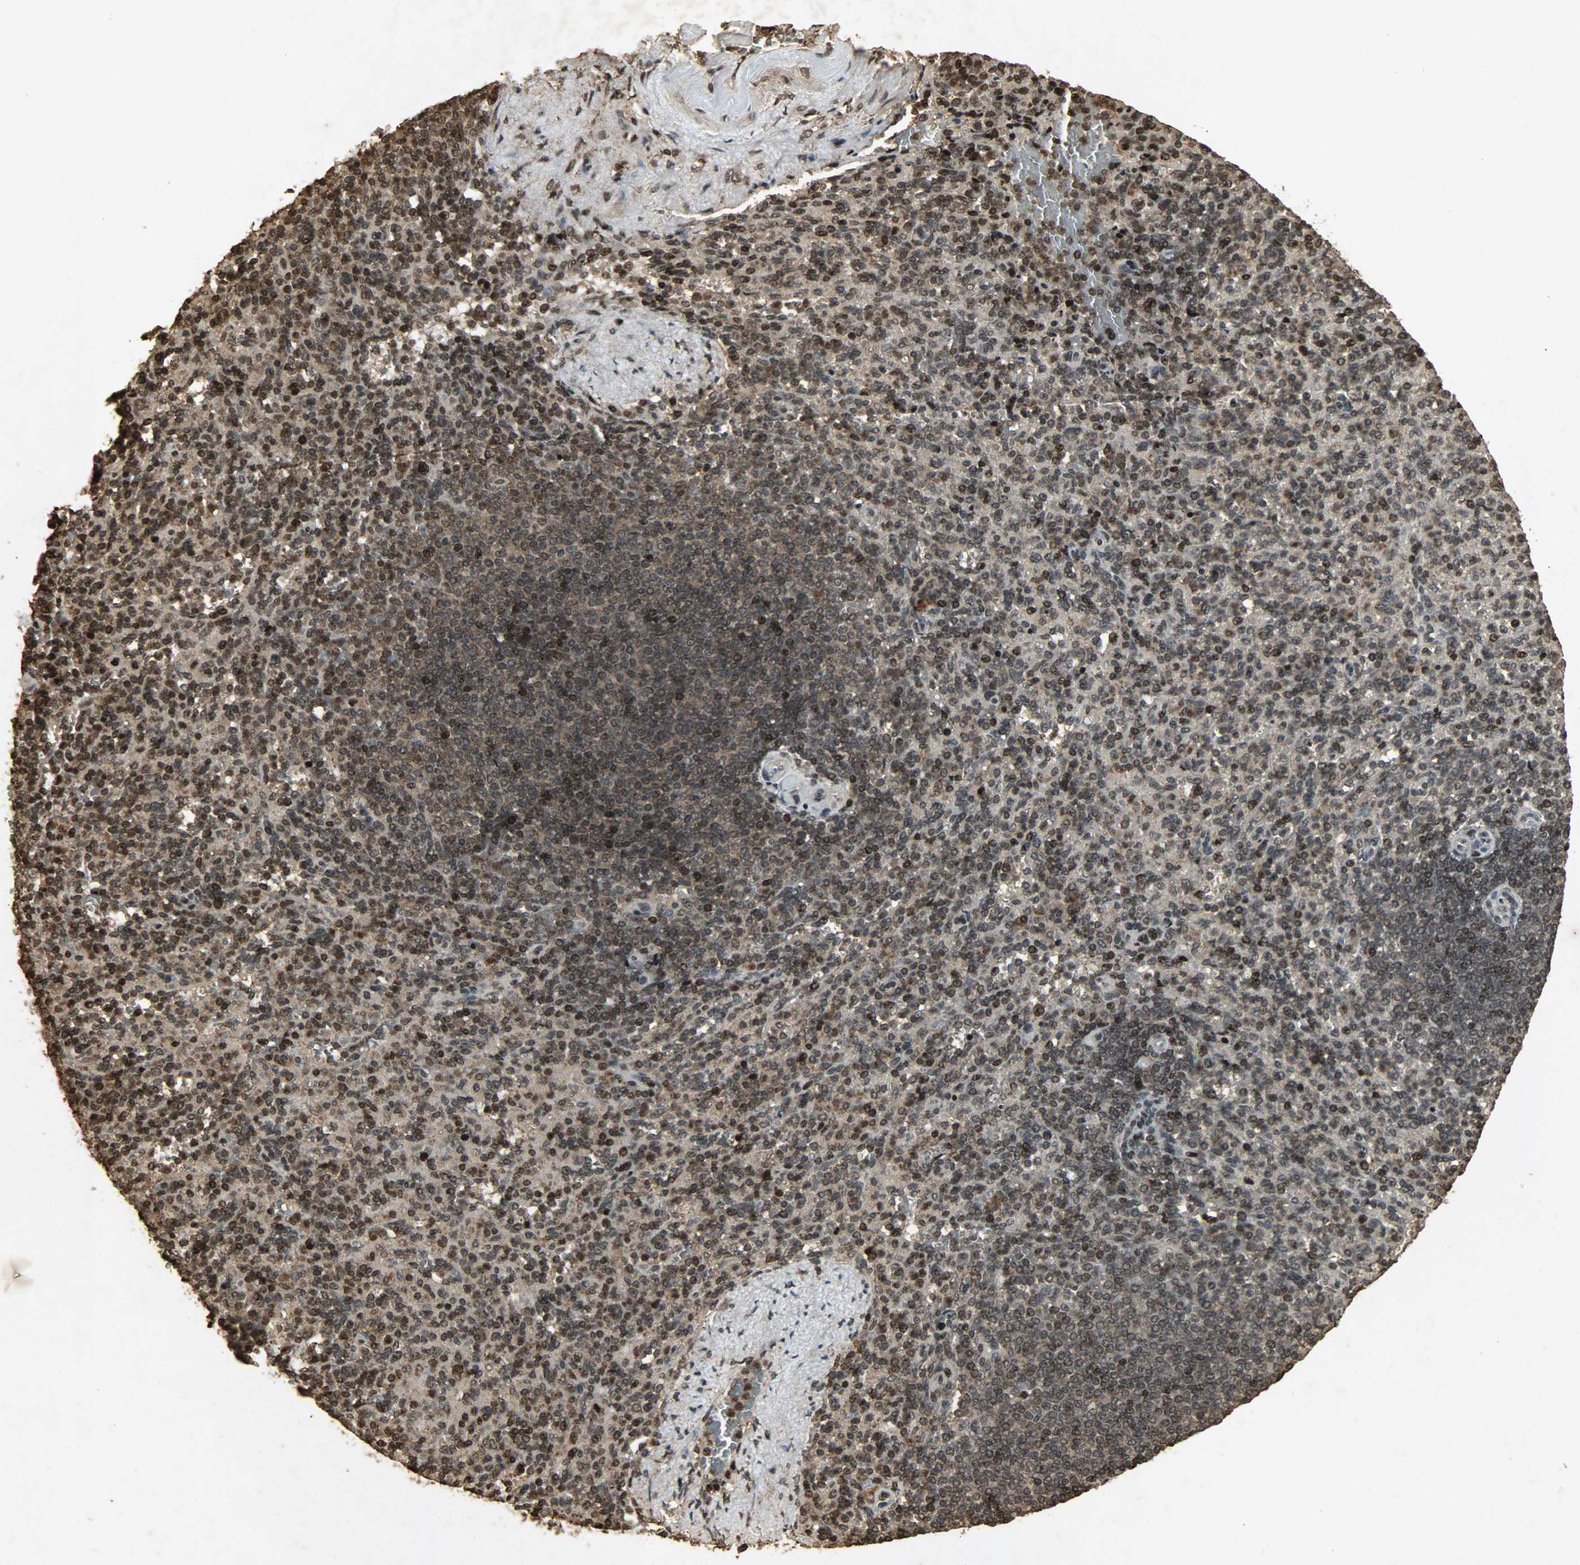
{"staining": {"intensity": "strong", "quantity": ">75%", "location": "cytoplasmic/membranous,nuclear"}, "tissue": "spleen", "cell_type": "Cells in red pulp", "image_type": "normal", "snomed": [{"axis": "morphology", "description": "Normal tissue, NOS"}, {"axis": "topography", "description": "Spleen"}], "caption": "This is a micrograph of immunohistochemistry staining of unremarkable spleen, which shows strong positivity in the cytoplasmic/membranous,nuclear of cells in red pulp.", "gene": "PPP3R1", "patient": {"sex": "female", "age": 74}}